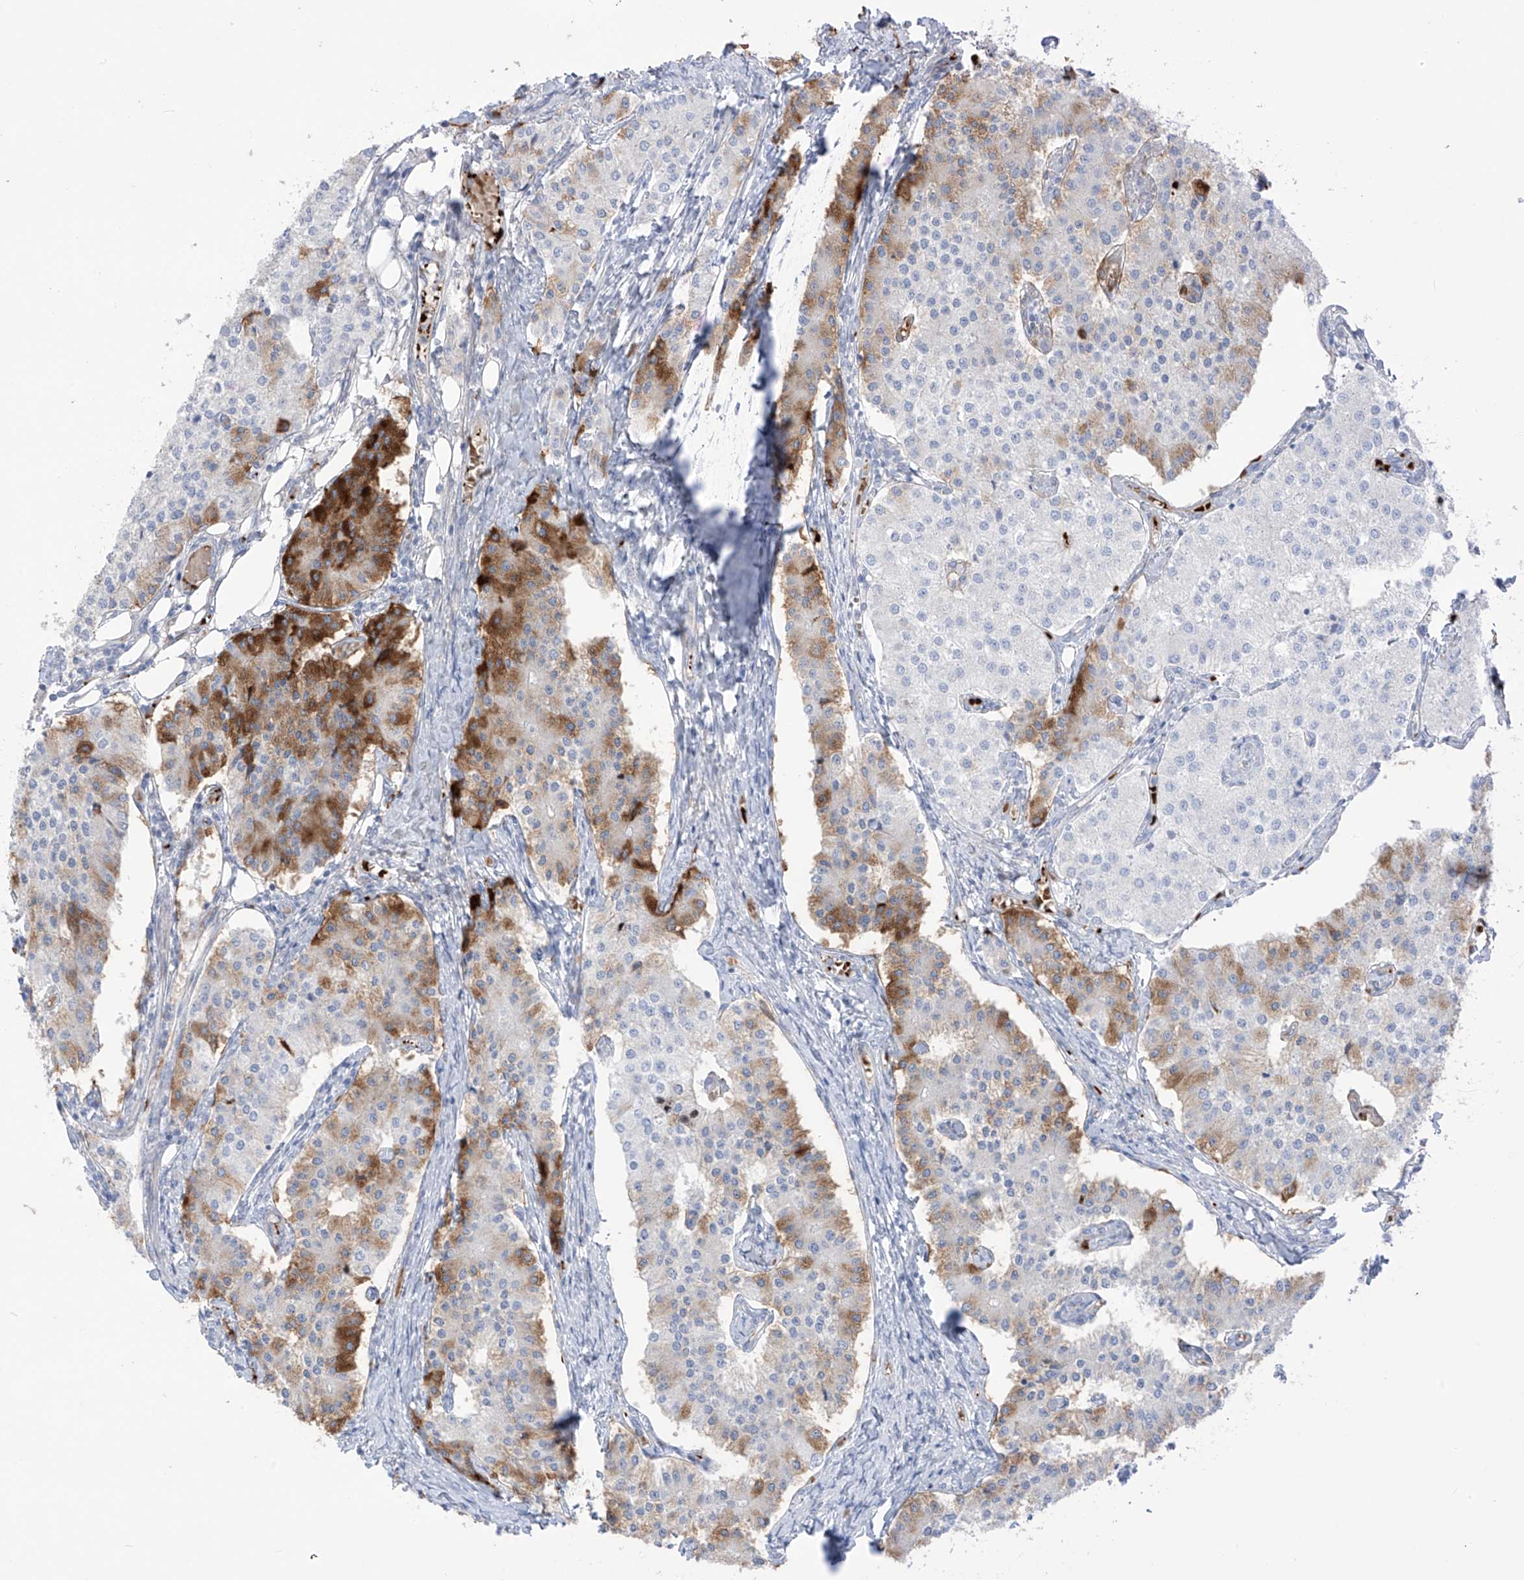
{"staining": {"intensity": "moderate", "quantity": "<25%", "location": "cytoplasmic/membranous"}, "tissue": "carcinoid", "cell_type": "Tumor cells", "image_type": "cancer", "snomed": [{"axis": "morphology", "description": "Carcinoid, malignant, NOS"}, {"axis": "topography", "description": "Colon"}], "caption": "There is low levels of moderate cytoplasmic/membranous positivity in tumor cells of carcinoid, as demonstrated by immunohistochemical staining (brown color).", "gene": "ASPRV1", "patient": {"sex": "female", "age": 52}}